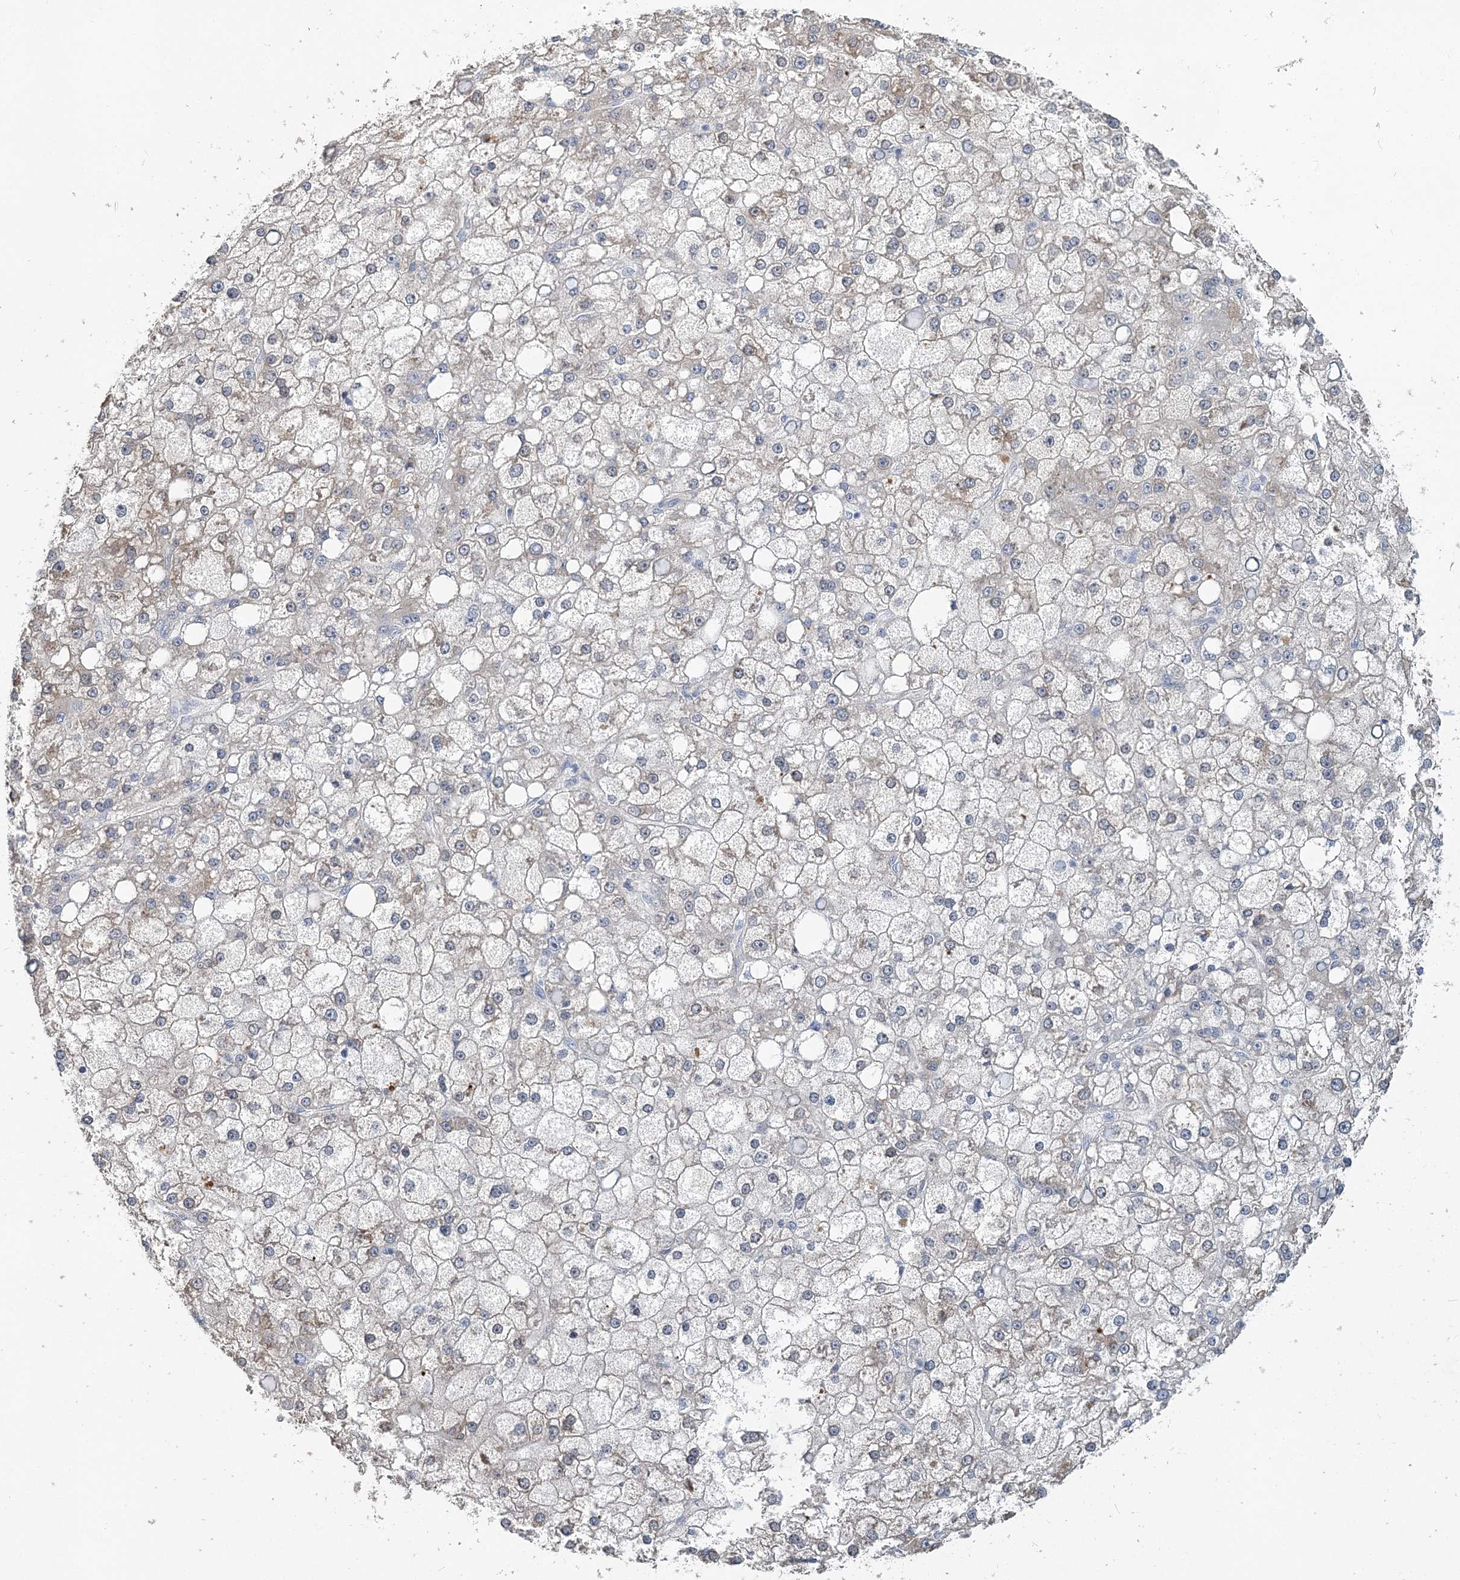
{"staining": {"intensity": "negative", "quantity": "none", "location": "none"}, "tissue": "liver cancer", "cell_type": "Tumor cells", "image_type": "cancer", "snomed": [{"axis": "morphology", "description": "Carcinoma, Hepatocellular, NOS"}, {"axis": "topography", "description": "Liver"}], "caption": "Hepatocellular carcinoma (liver) was stained to show a protein in brown. There is no significant staining in tumor cells.", "gene": "CMBL", "patient": {"sex": "male", "age": 67}}